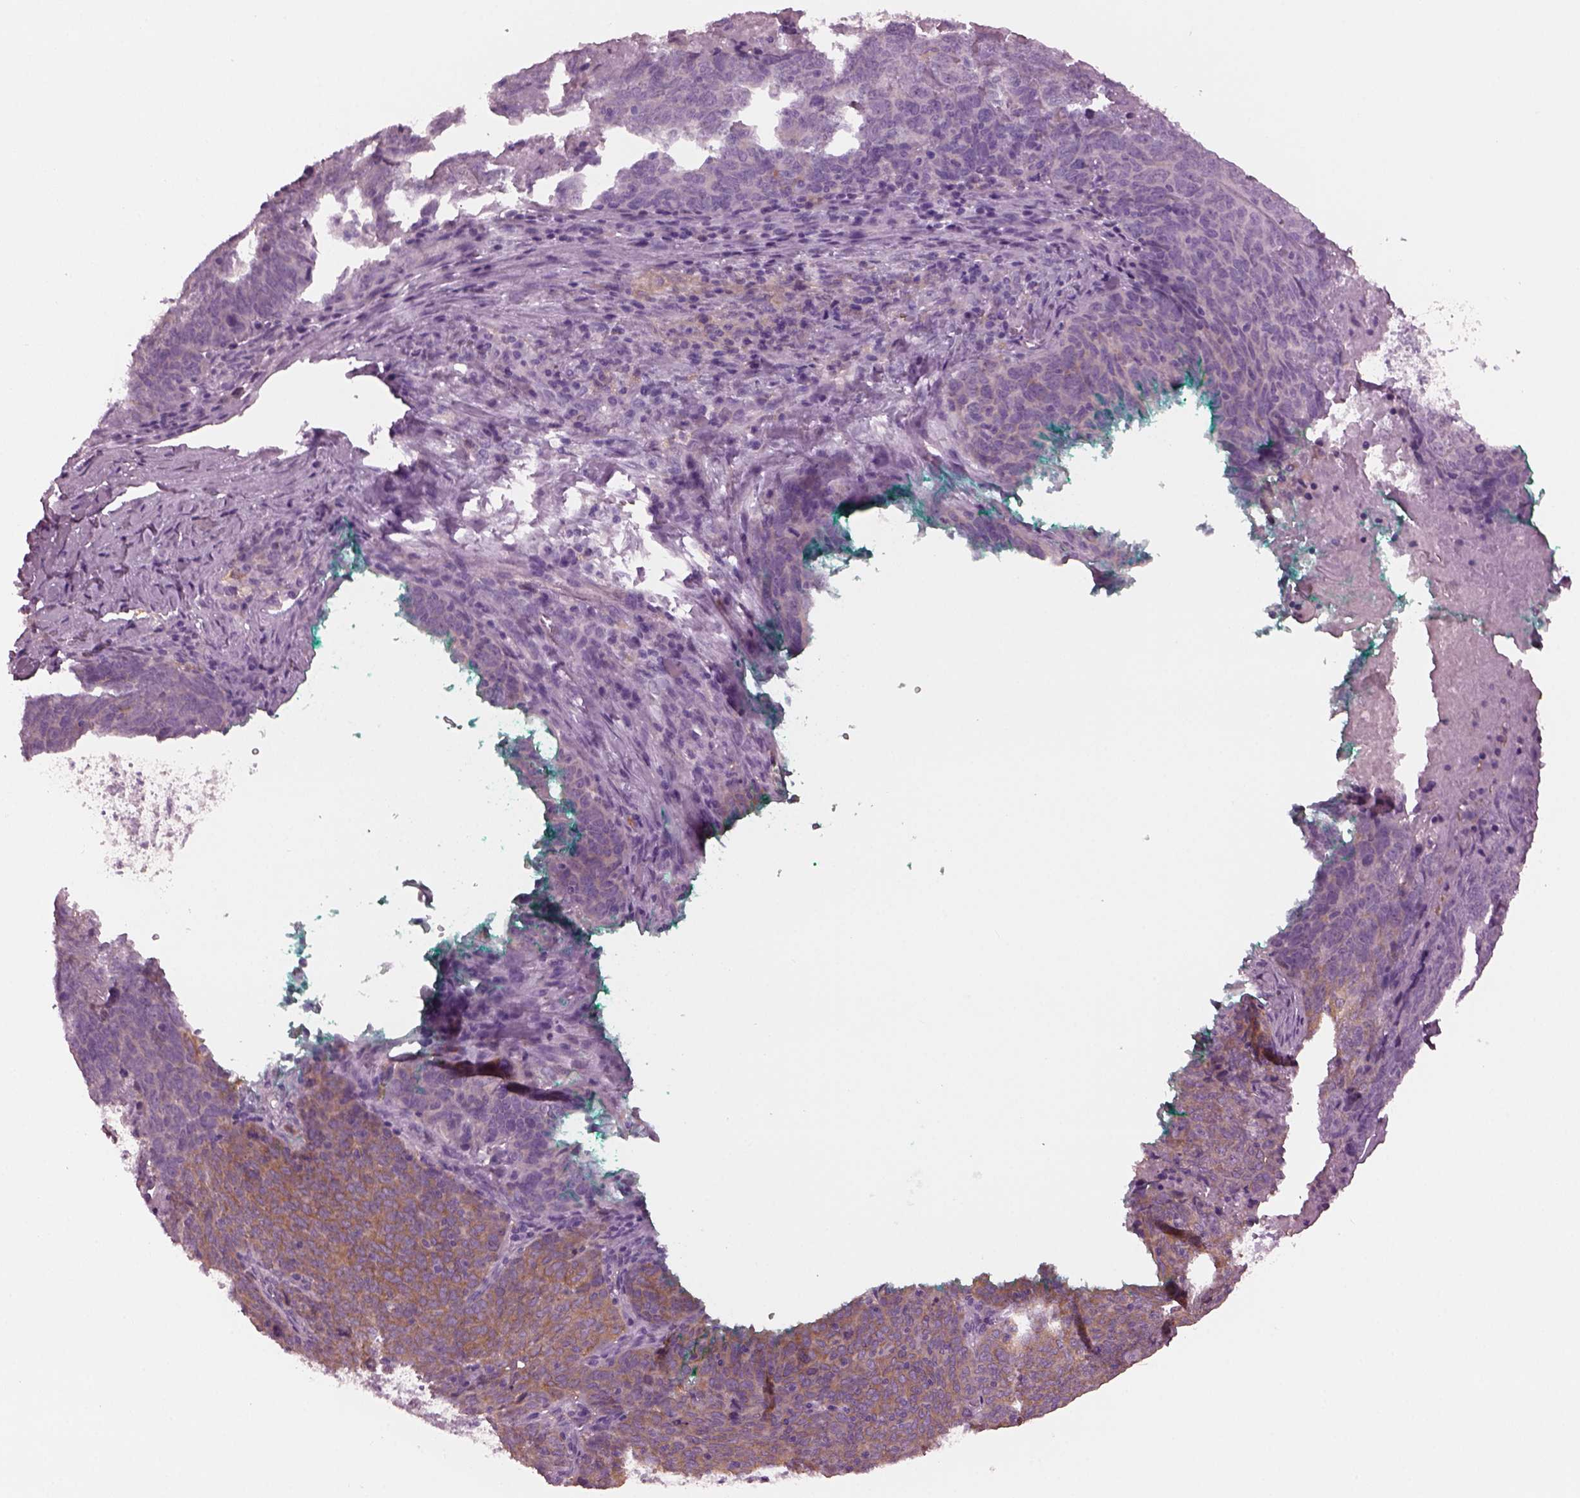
{"staining": {"intensity": "negative", "quantity": "none", "location": "none"}, "tissue": "skin cancer", "cell_type": "Tumor cells", "image_type": "cancer", "snomed": [{"axis": "morphology", "description": "Squamous cell carcinoma, NOS"}, {"axis": "topography", "description": "Skin"}, {"axis": "topography", "description": "Anal"}], "caption": "A high-resolution micrograph shows immunohistochemistry (IHC) staining of skin cancer (squamous cell carcinoma), which displays no significant positivity in tumor cells.", "gene": "SHTN1", "patient": {"sex": "female", "age": 51}}